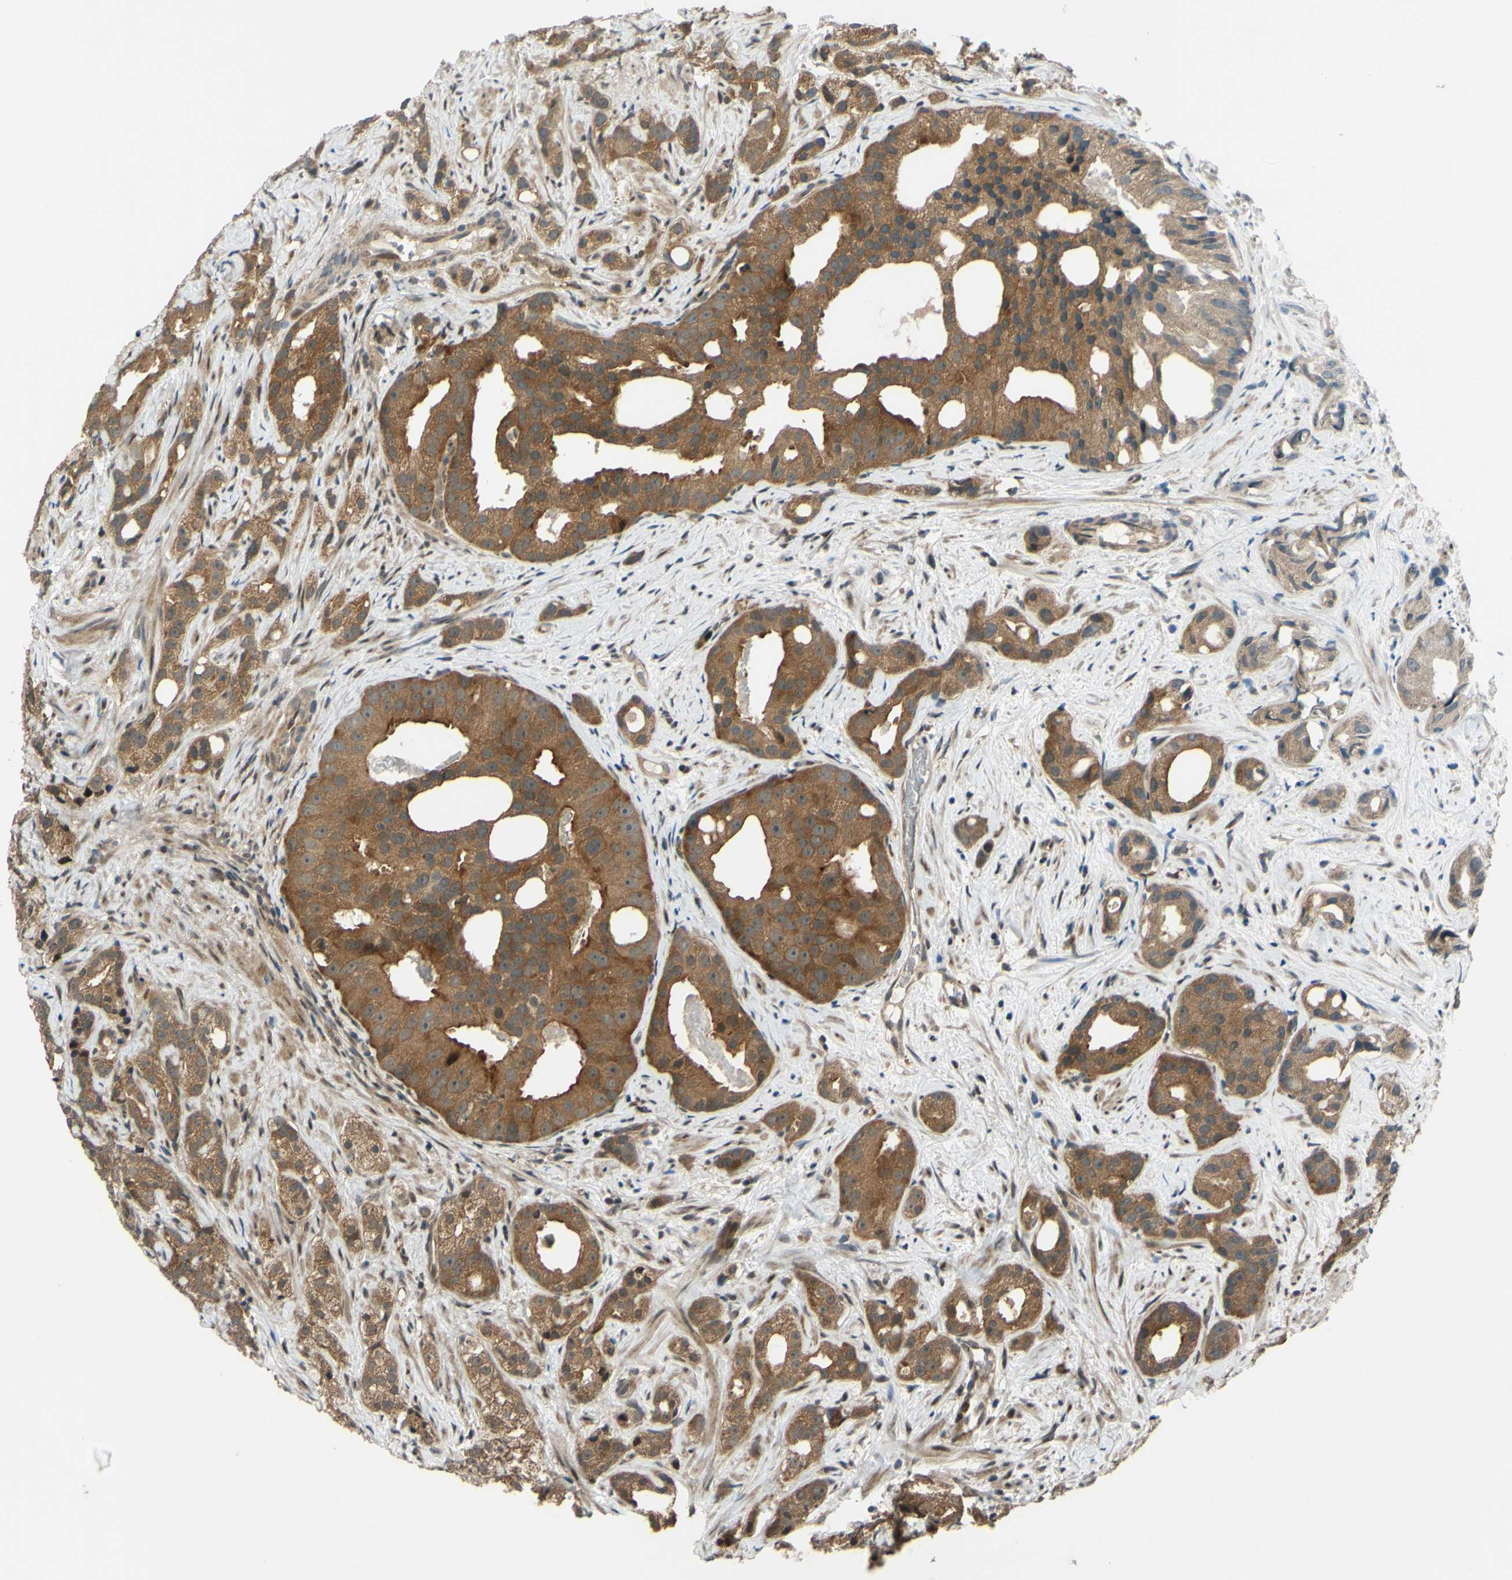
{"staining": {"intensity": "moderate", "quantity": ">75%", "location": "cytoplasmic/membranous"}, "tissue": "prostate cancer", "cell_type": "Tumor cells", "image_type": "cancer", "snomed": [{"axis": "morphology", "description": "Adenocarcinoma, Low grade"}, {"axis": "topography", "description": "Prostate"}], "caption": "Immunohistochemical staining of human prostate cancer (low-grade adenocarcinoma) displays moderate cytoplasmic/membranous protein staining in about >75% of tumor cells.", "gene": "ABCC8", "patient": {"sex": "male", "age": 89}}